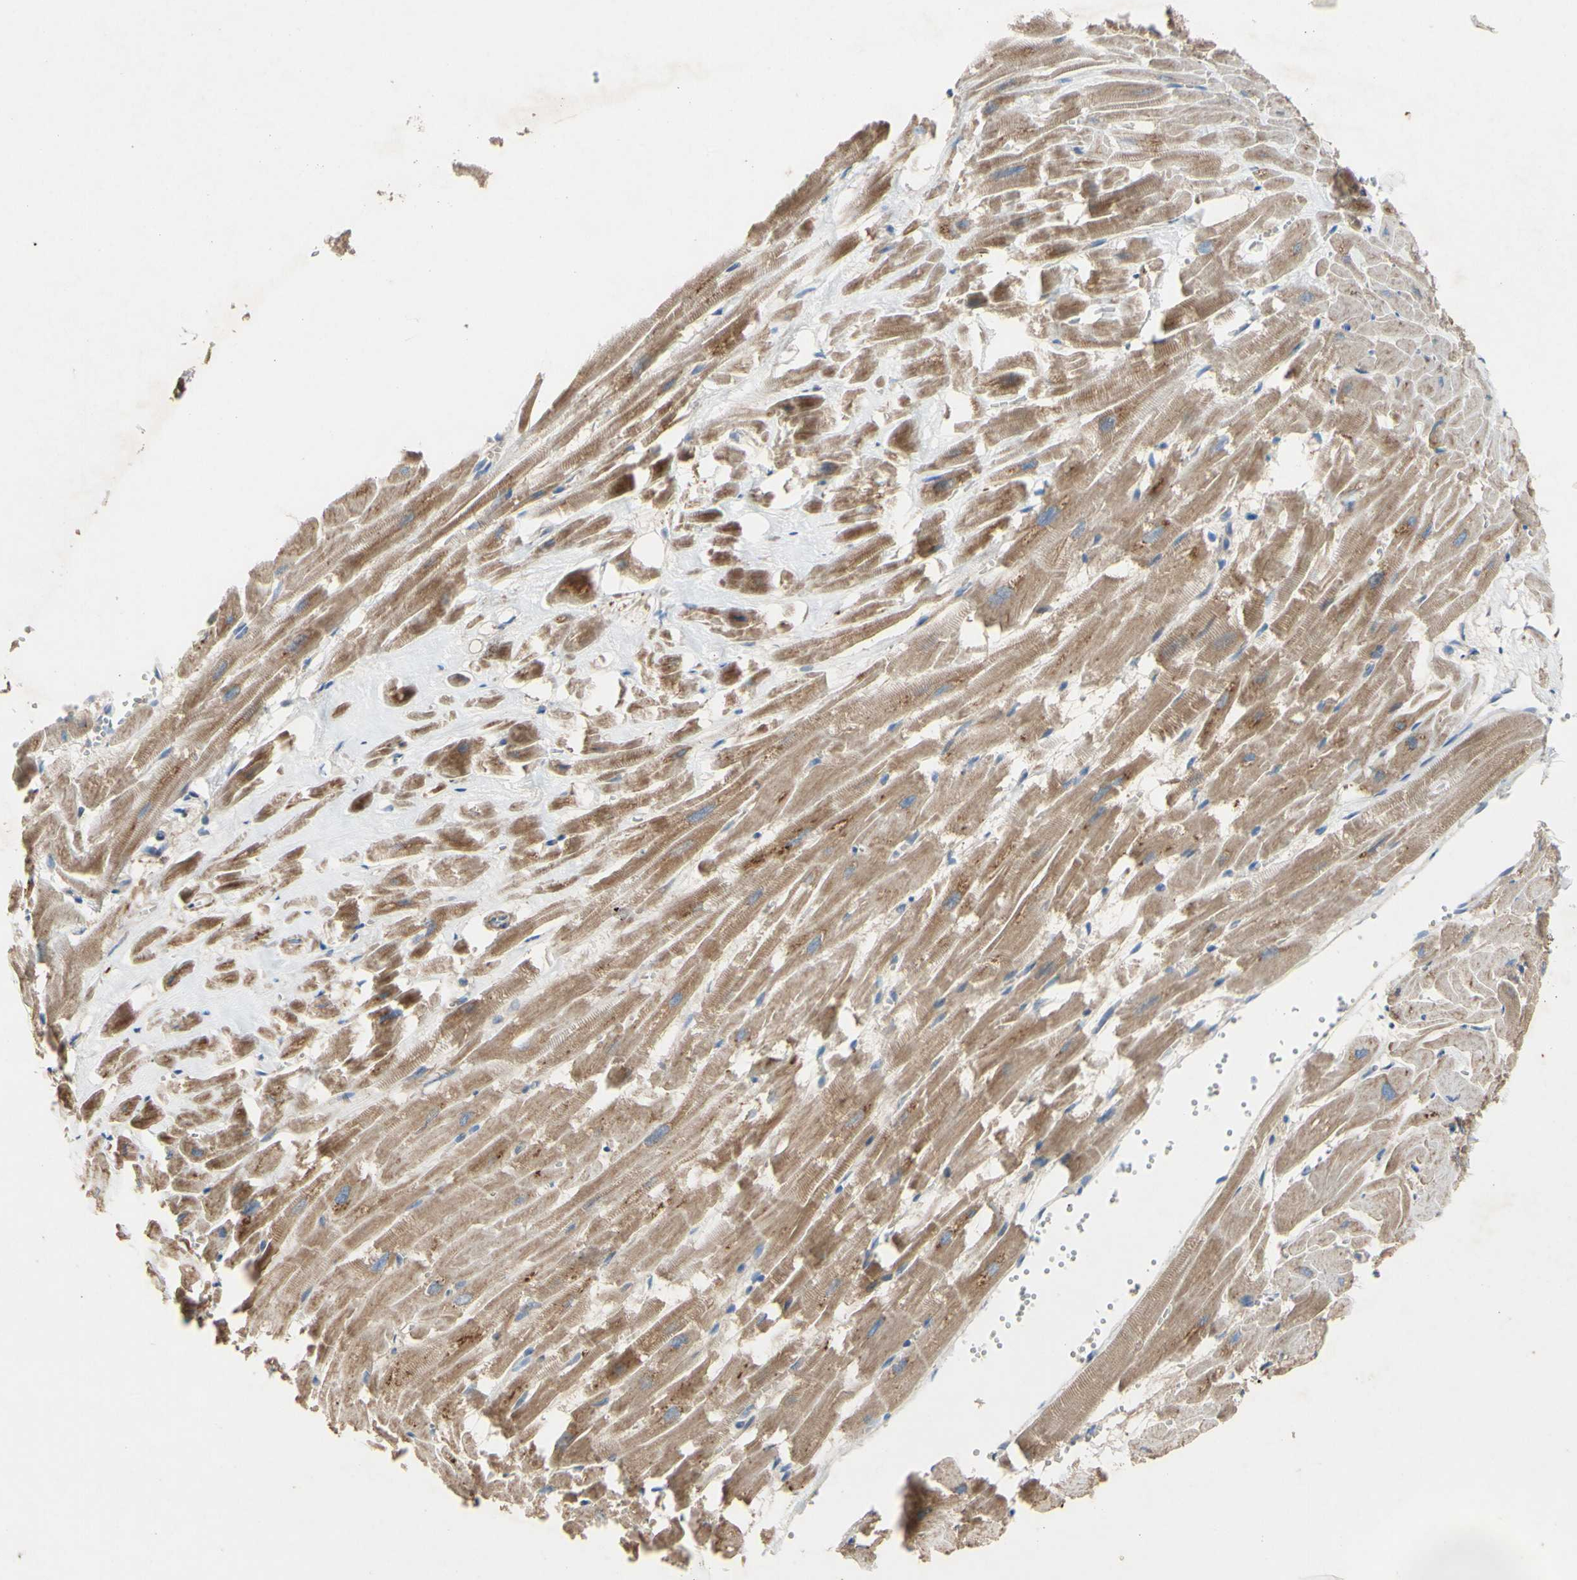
{"staining": {"intensity": "moderate", "quantity": ">75%", "location": "cytoplasmic/membranous"}, "tissue": "heart muscle", "cell_type": "Cardiomyocytes", "image_type": "normal", "snomed": [{"axis": "morphology", "description": "Normal tissue, NOS"}, {"axis": "topography", "description": "Heart"}], "caption": "This is an image of immunohistochemistry (IHC) staining of unremarkable heart muscle, which shows moderate staining in the cytoplasmic/membranous of cardiomyocytes.", "gene": "PDGFB", "patient": {"sex": "female", "age": 19}}